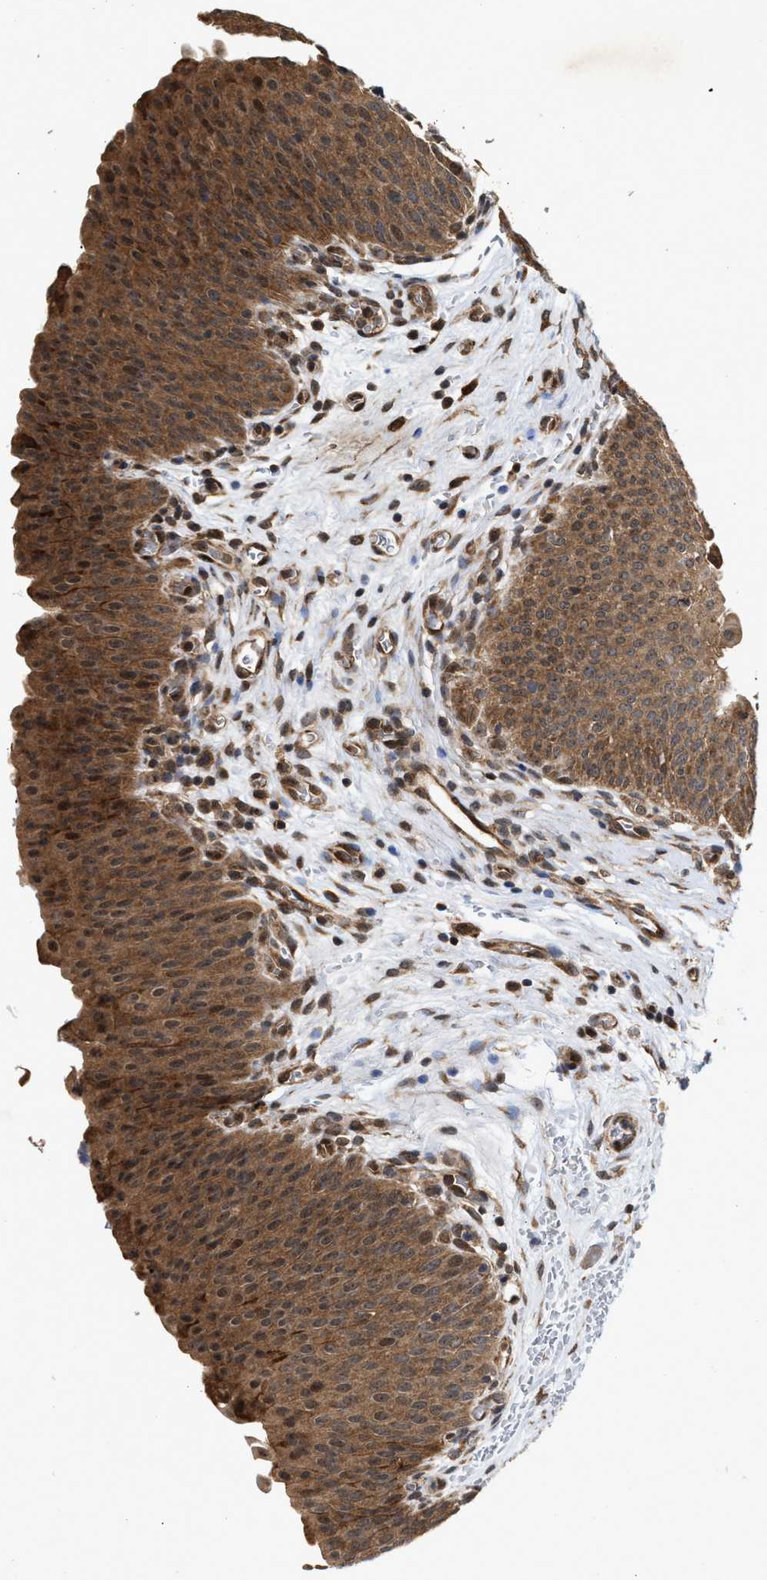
{"staining": {"intensity": "moderate", "quantity": ">75%", "location": "cytoplasmic/membranous"}, "tissue": "urinary bladder", "cell_type": "Urothelial cells", "image_type": "normal", "snomed": [{"axis": "morphology", "description": "Normal tissue, NOS"}, {"axis": "morphology", "description": "Dysplasia, NOS"}, {"axis": "topography", "description": "Urinary bladder"}], "caption": "An immunohistochemistry (IHC) micrograph of benign tissue is shown. Protein staining in brown shows moderate cytoplasmic/membranous positivity in urinary bladder within urothelial cells. (DAB (3,3'-diaminobenzidine) IHC, brown staining for protein, blue staining for nuclei).", "gene": "CFLAR", "patient": {"sex": "male", "age": 35}}